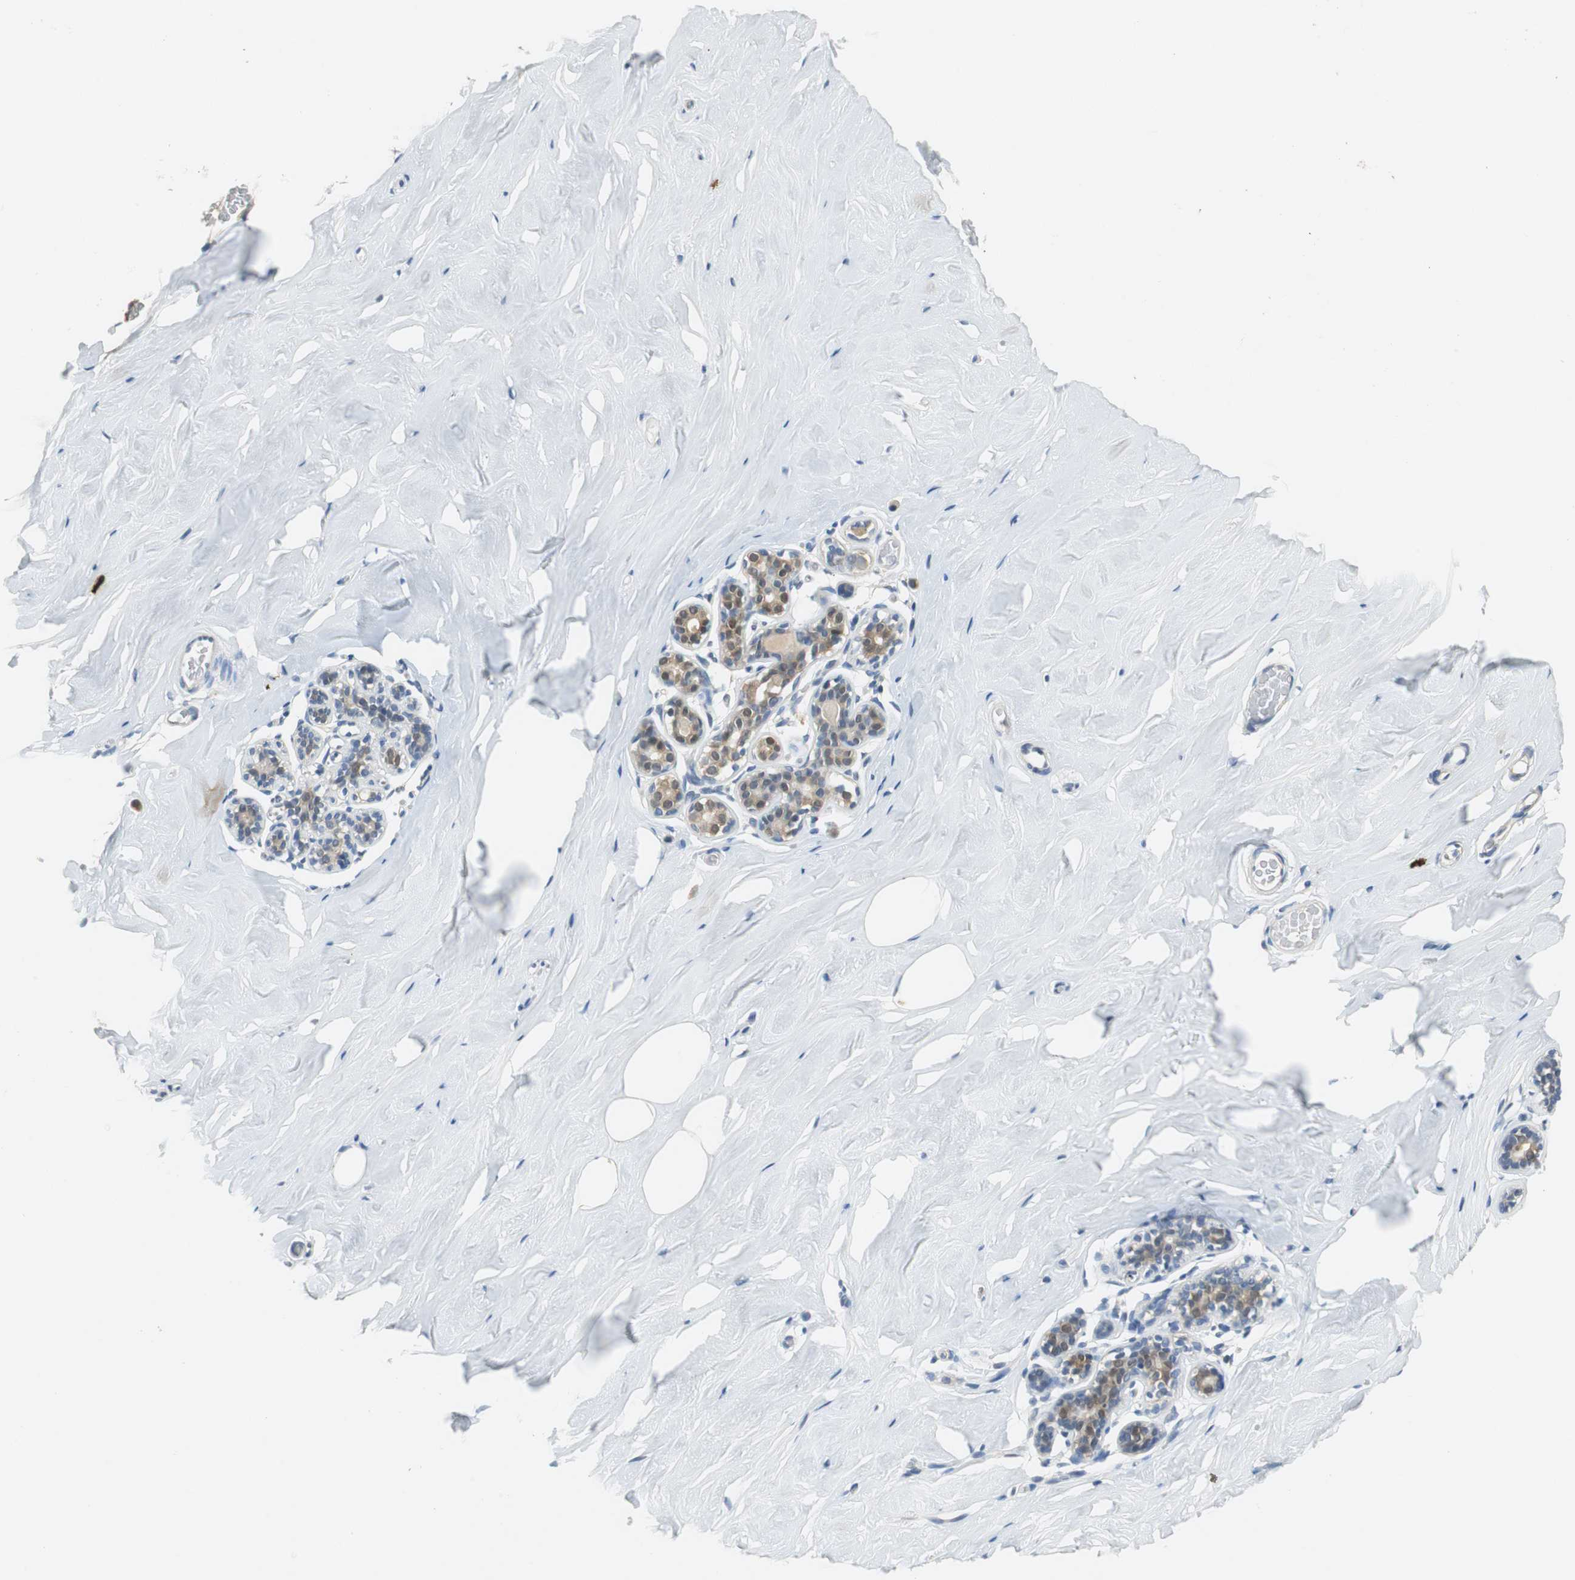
{"staining": {"intensity": "negative", "quantity": "none", "location": "none"}, "tissue": "breast", "cell_type": "Adipocytes", "image_type": "normal", "snomed": [{"axis": "morphology", "description": "Normal tissue, NOS"}, {"axis": "topography", "description": "Breast"}], "caption": "Adipocytes show no significant positivity in normal breast.", "gene": "CPA3", "patient": {"sex": "female", "age": 75}}